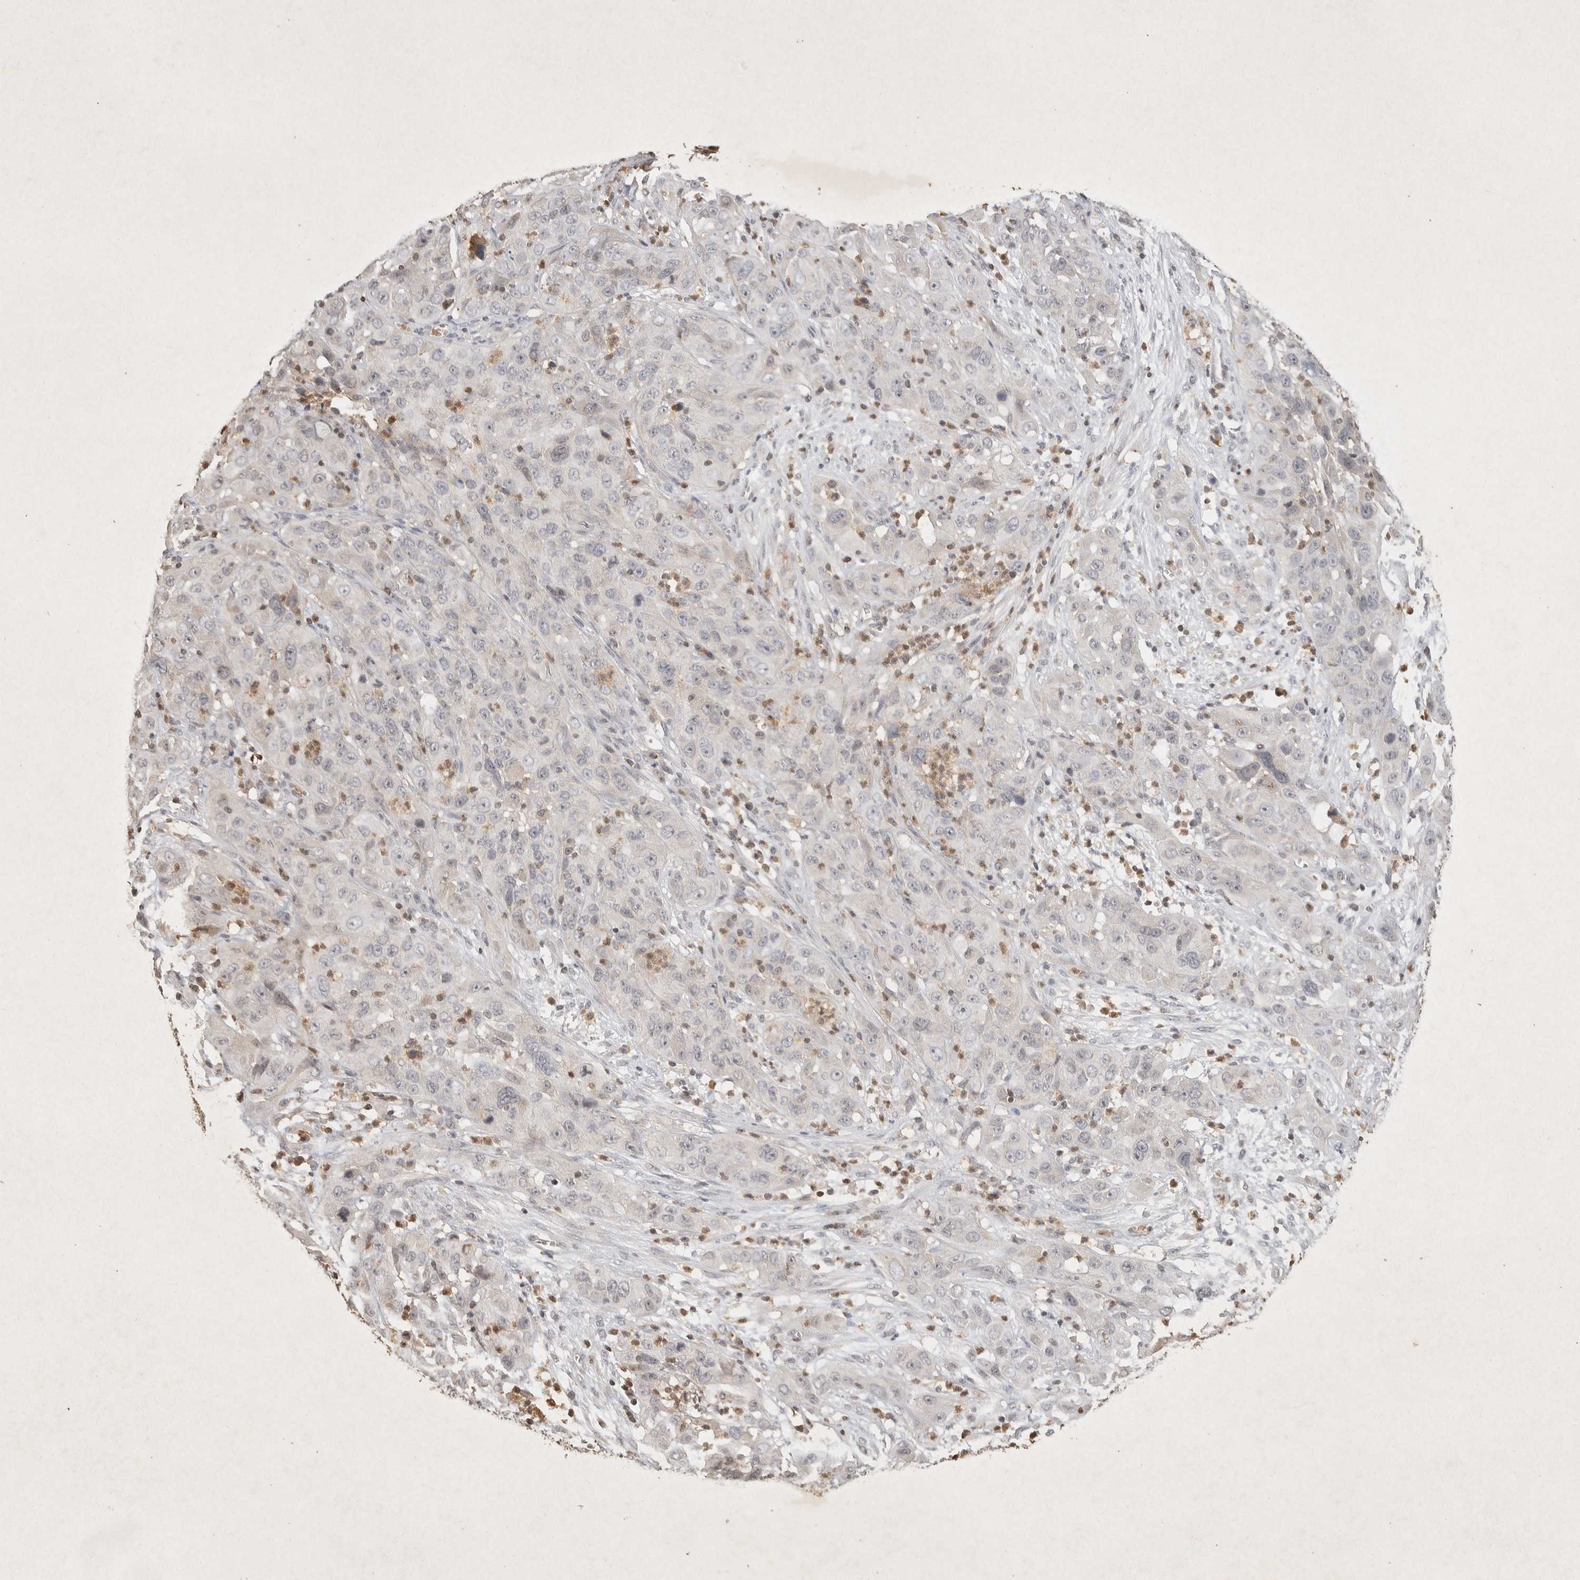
{"staining": {"intensity": "negative", "quantity": "none", "location": "none"}, "tissue": "cervical cancer", "cell_type": "Tumor cells", "image_type": "cancer", "snomed": [{"axis": "morphology", "description": "Squamous cell carcinoma, NOS"}, {"axis": "topography", "description": "Cervix"}], "caption": "DAB immunohistochemical staining of human cervical cancer (squamous cell carcinoma) displays no significant staining in tumor cells.", "gene": "RAC2", "patient": {"sex": "female", "age": 32}}